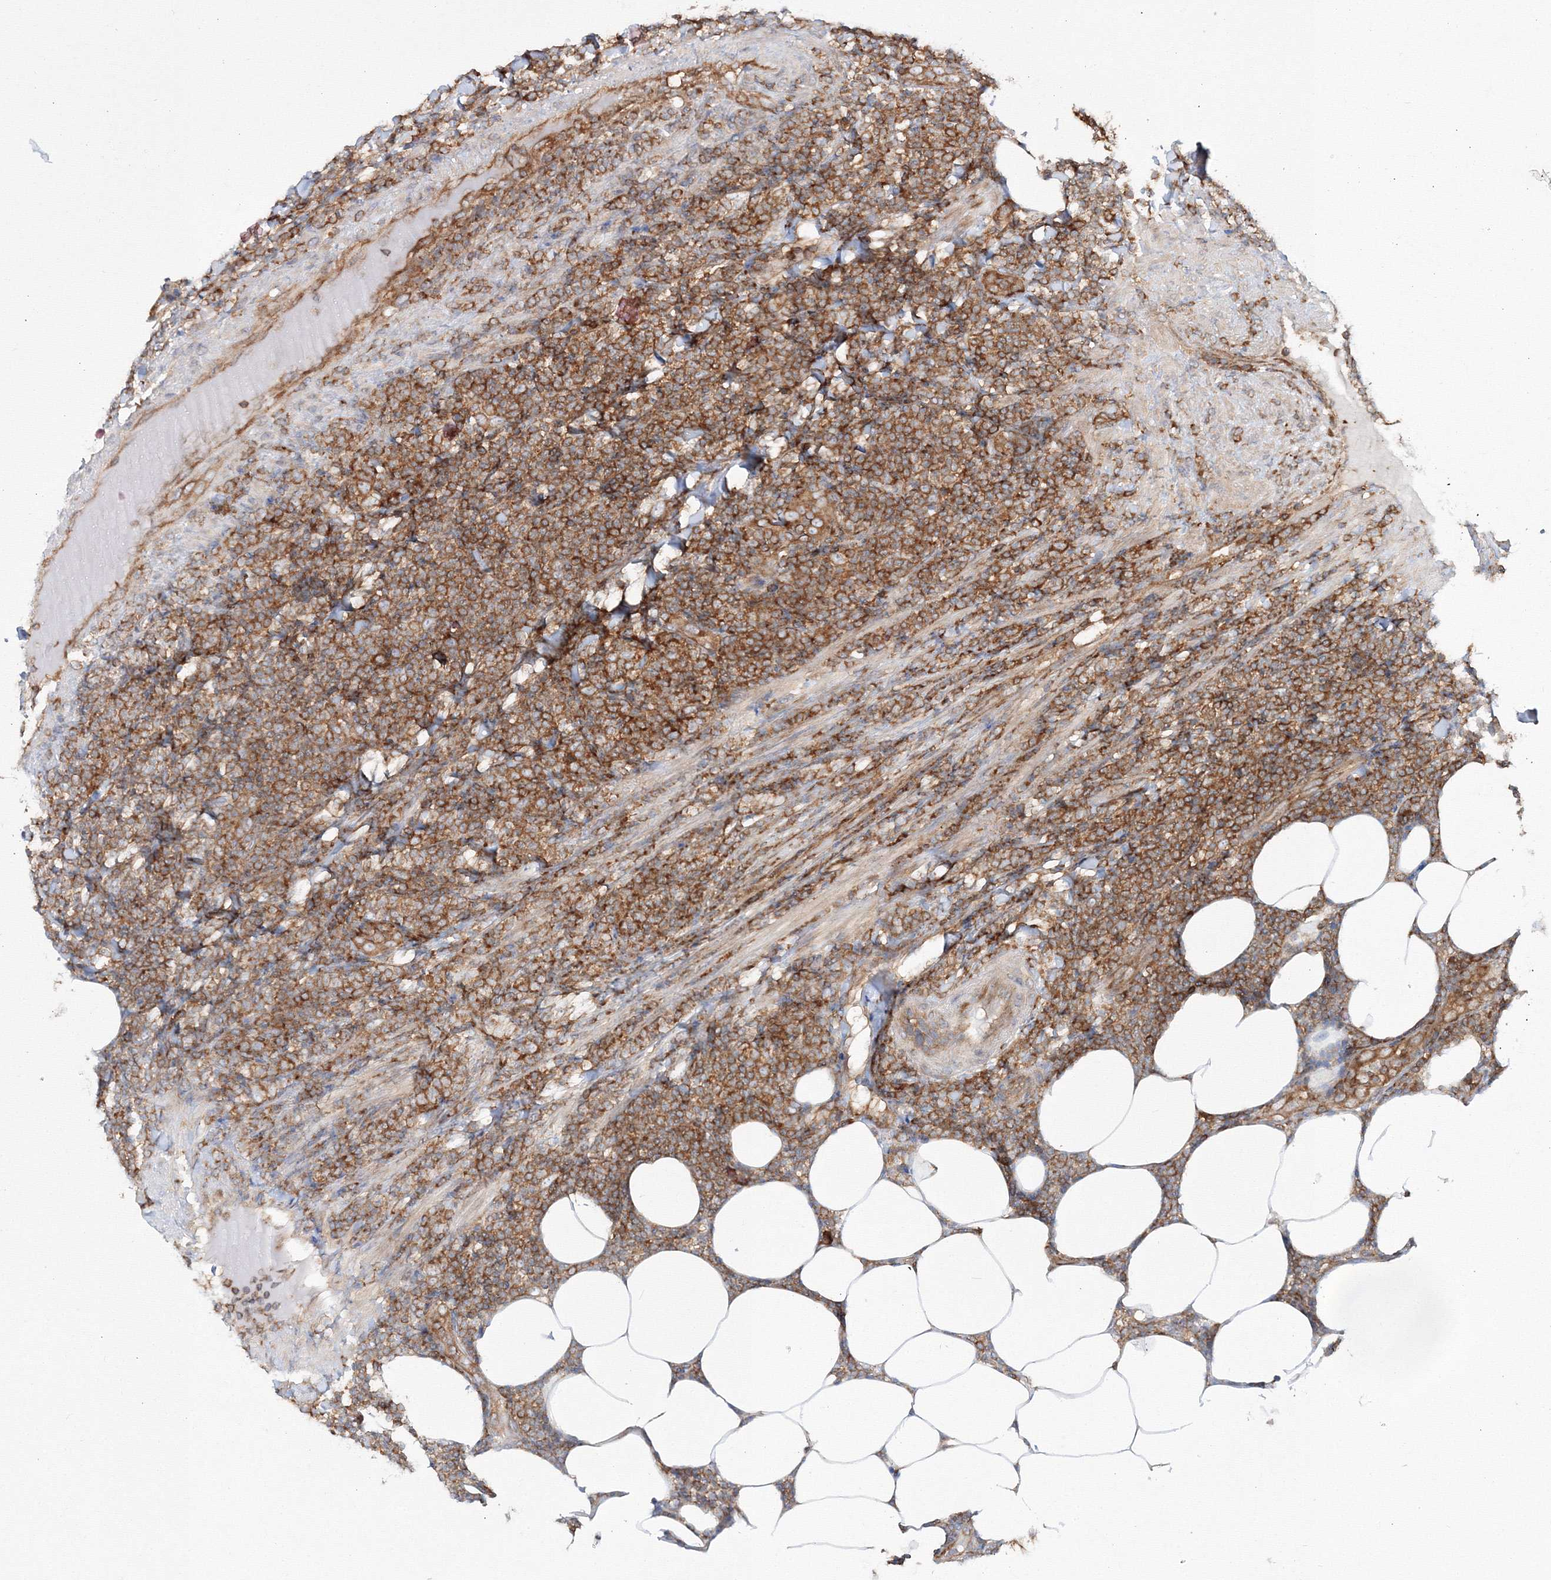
{"staining": {"intensity": "moderate", "quantity": ">75%", "location": "cytoplasmic/membranous"}, "tissue": "lymphoma", "cell_type": "Tumor cells", "image_type": "cancer", "snomed": [{"axis": "morphology", "description": "Malignant lymphoma, non-Hodgkin's type, Low grade"}, {"axis": "topography", "description": "Lymph node"}], "caption": "This is an image of immunohistochemistry staining of lymphoma, which shows moderate expression in the cytoplasmic/membranous of tumor cells.", "gene": "HARS1", "patient": {"sex": "male", "age": 66}}